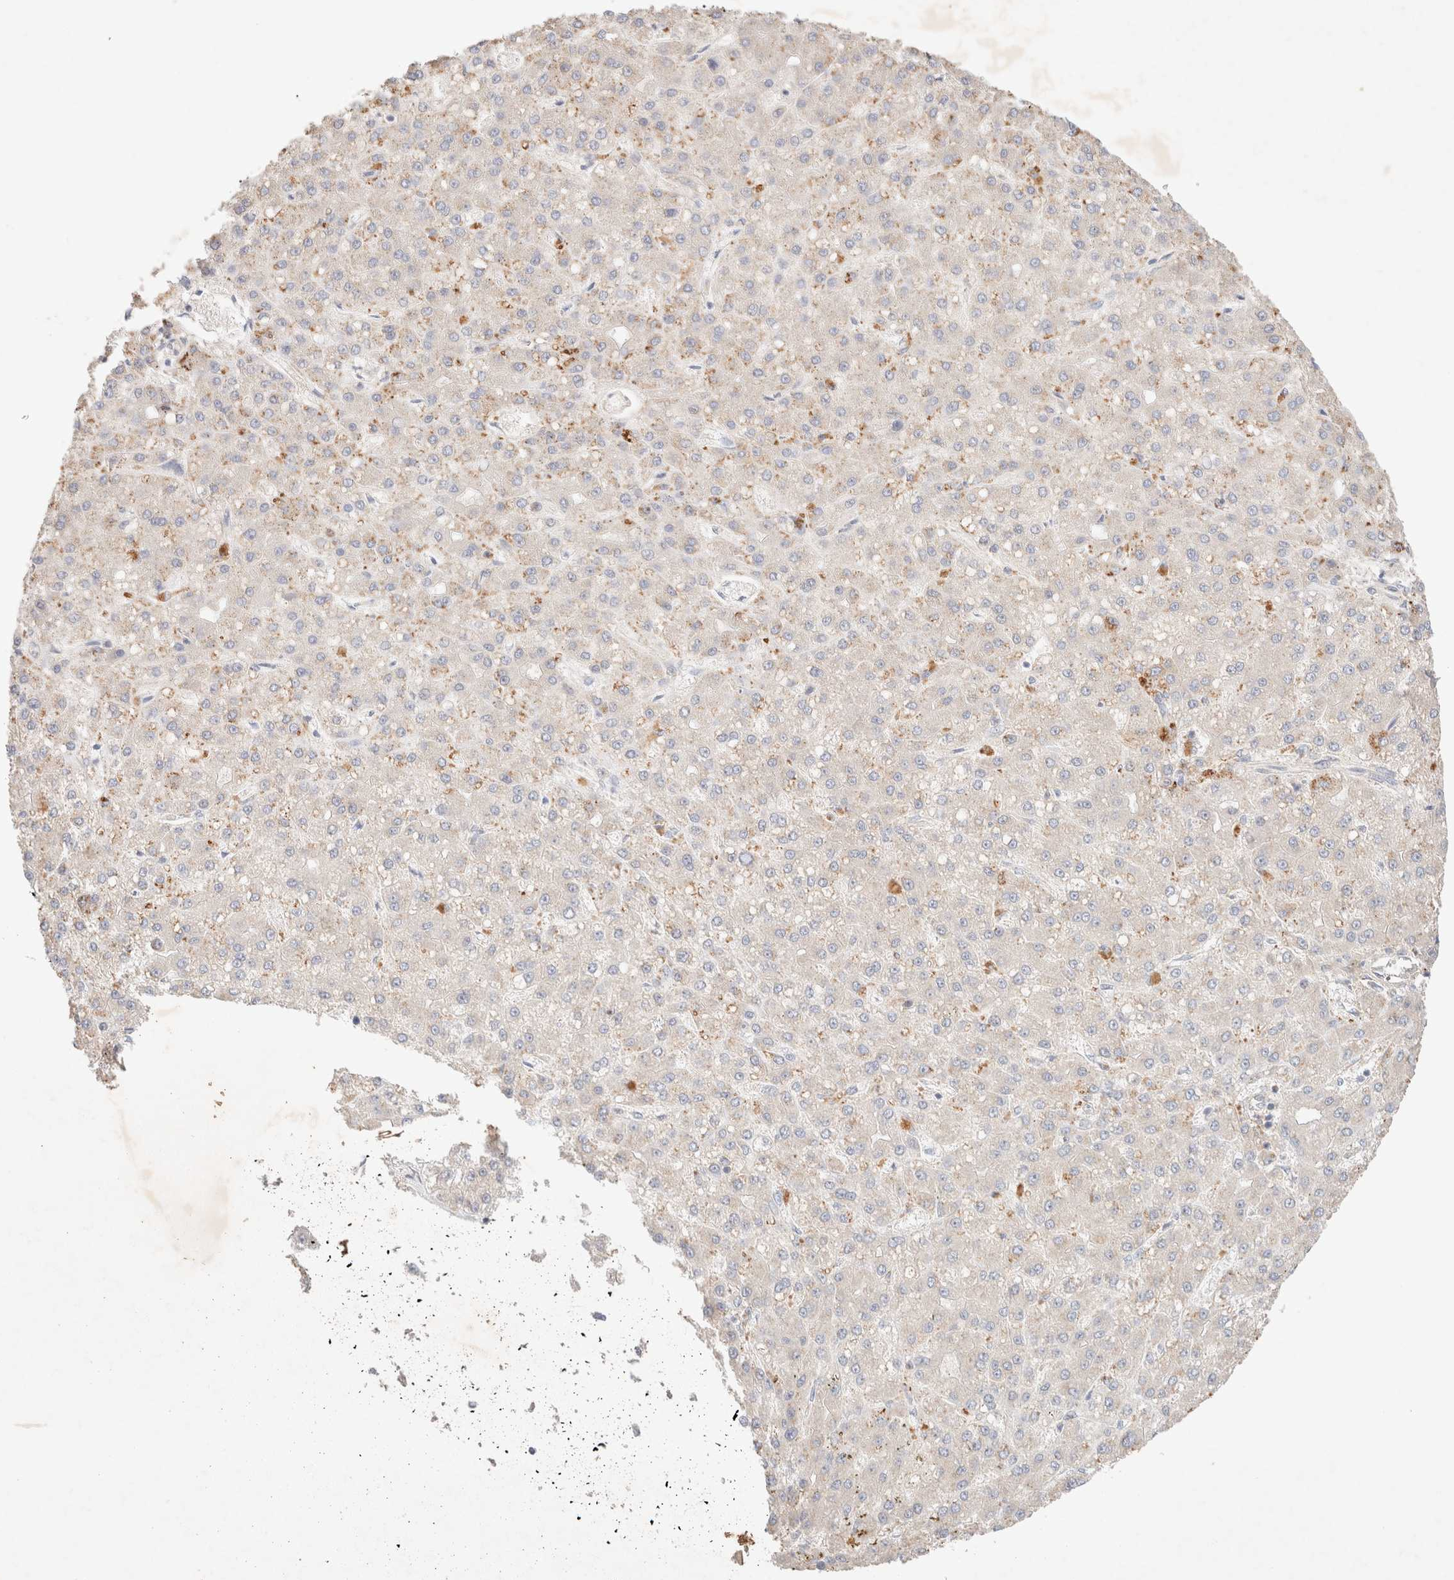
{"staining": {"intensity": "moderate", "quantity": "<25%", "location": "cytoplasmic/membranous"}, "tissue": "liver cancer", "cell_type": "Tumor cells", "image_type": "cancer", "snomed": [{"axis": "morphology", "description": "Carcinoma, Hepatocellular, NOS"}, {"axis": "topography", "description": "Liver"}], "caption": "Hepatocellular carcinoma (liver) stained with a protein marker shows moderate staining in tumor cells.", "gene": "SARM1", "patient": {"sex": "male", "age": 67}}